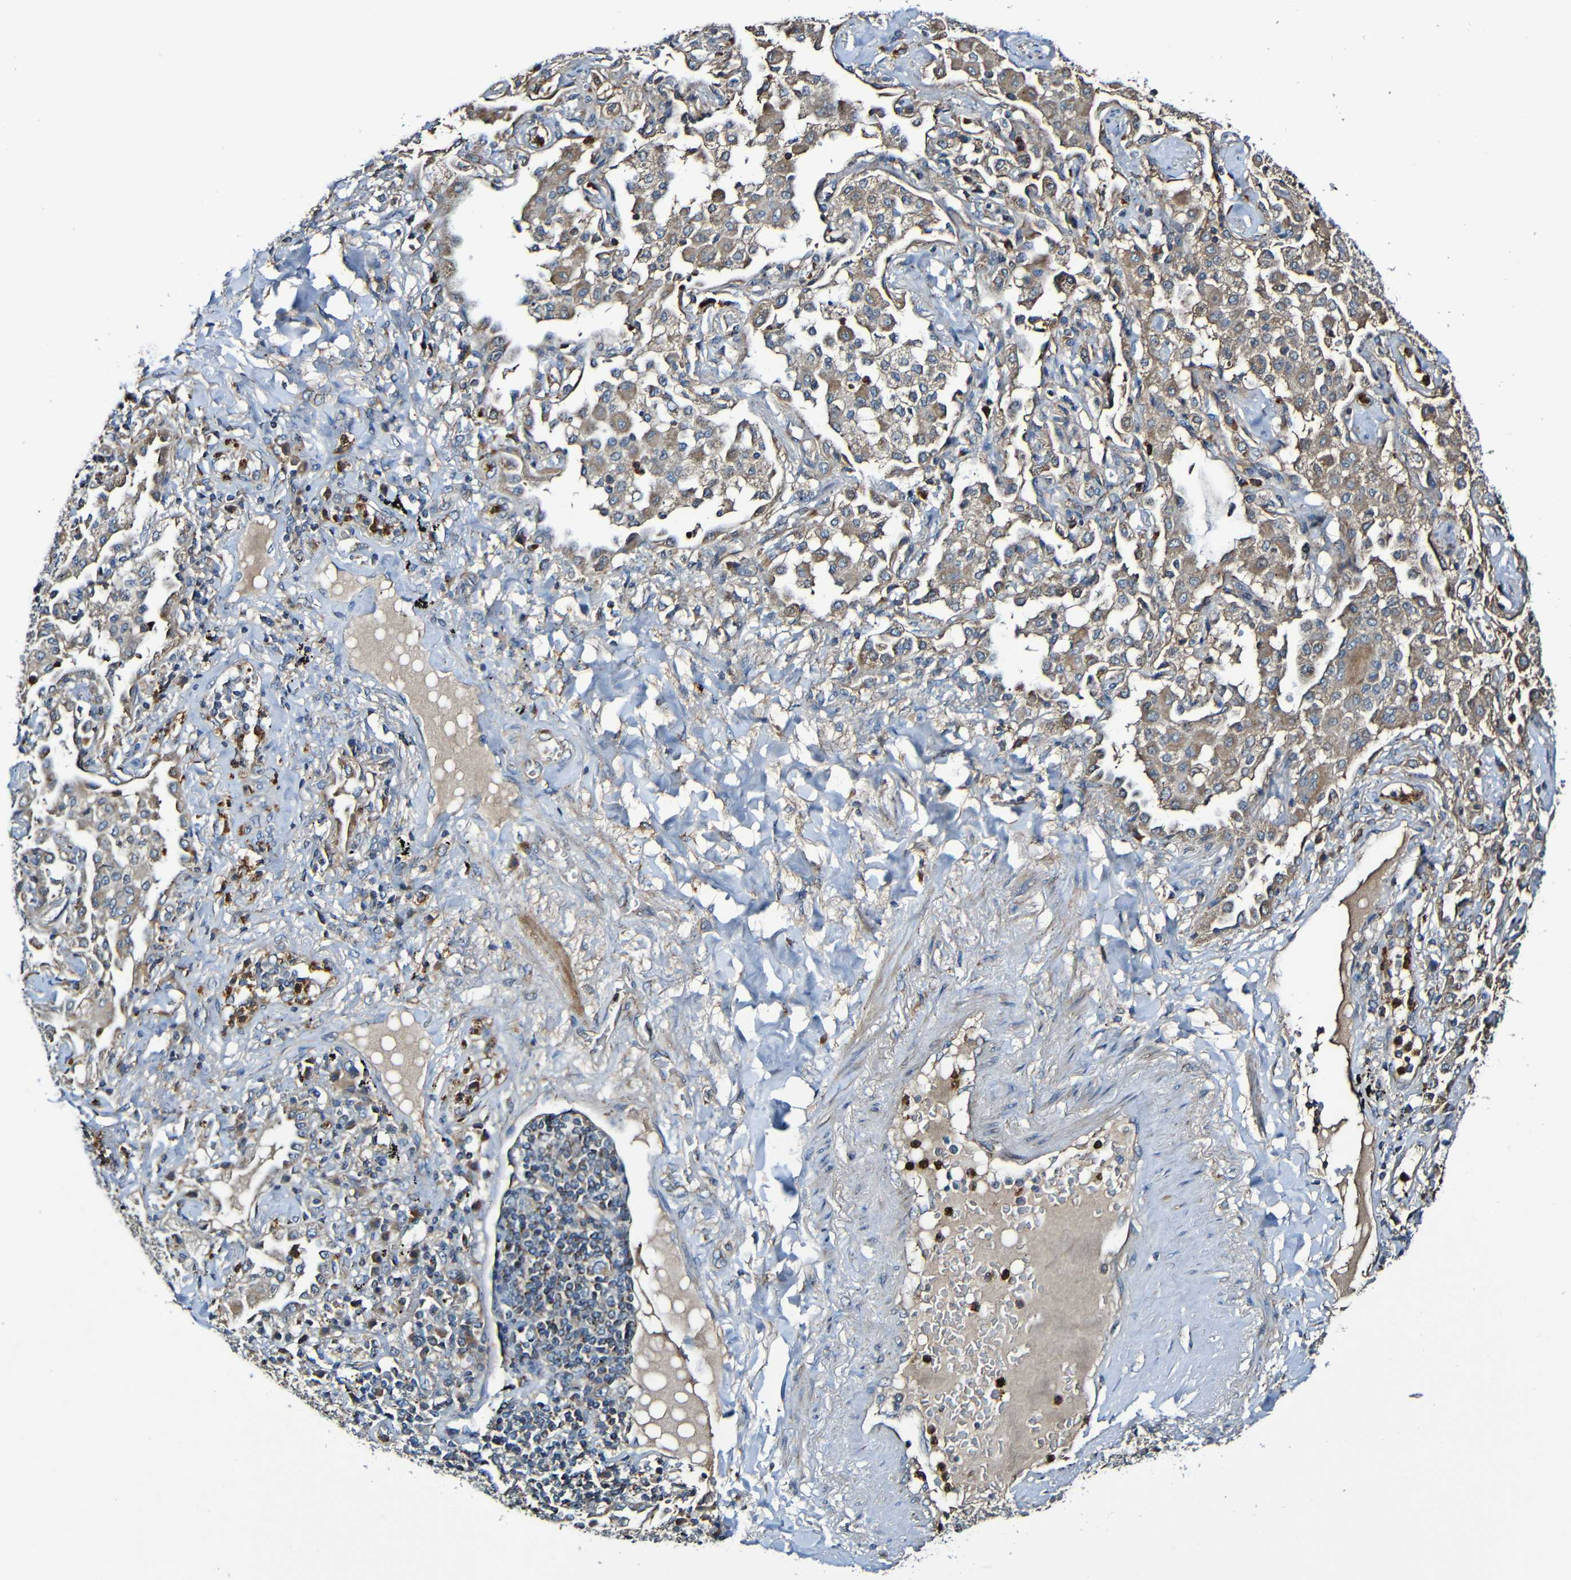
{"staining": {"intensity": "moderate", "quantity": ">75%", "location": "cytoplasmic/membranous"}, "tissue": "lung cancer", "cell_type": "Tumor cells", "image_type": "cancer", "snomed": [{"axis": "morphology", "description": "Normal tissue, NOS"}, {"axis": "morphology", "description": "Adenocarcinoma, NOS"}, {"axis": "topography", "description": "Bronchus"}, {"axis": "topography", "description": "Lung"}], "caption": "Lung cancer was stained to show a protein in brown. There is medium levels of moderate cytoplasmic/membranous expression in approximately >75% of tumor cells.", "gene": "ADAM15", "patient": {"sex": "female", "age": 70}}